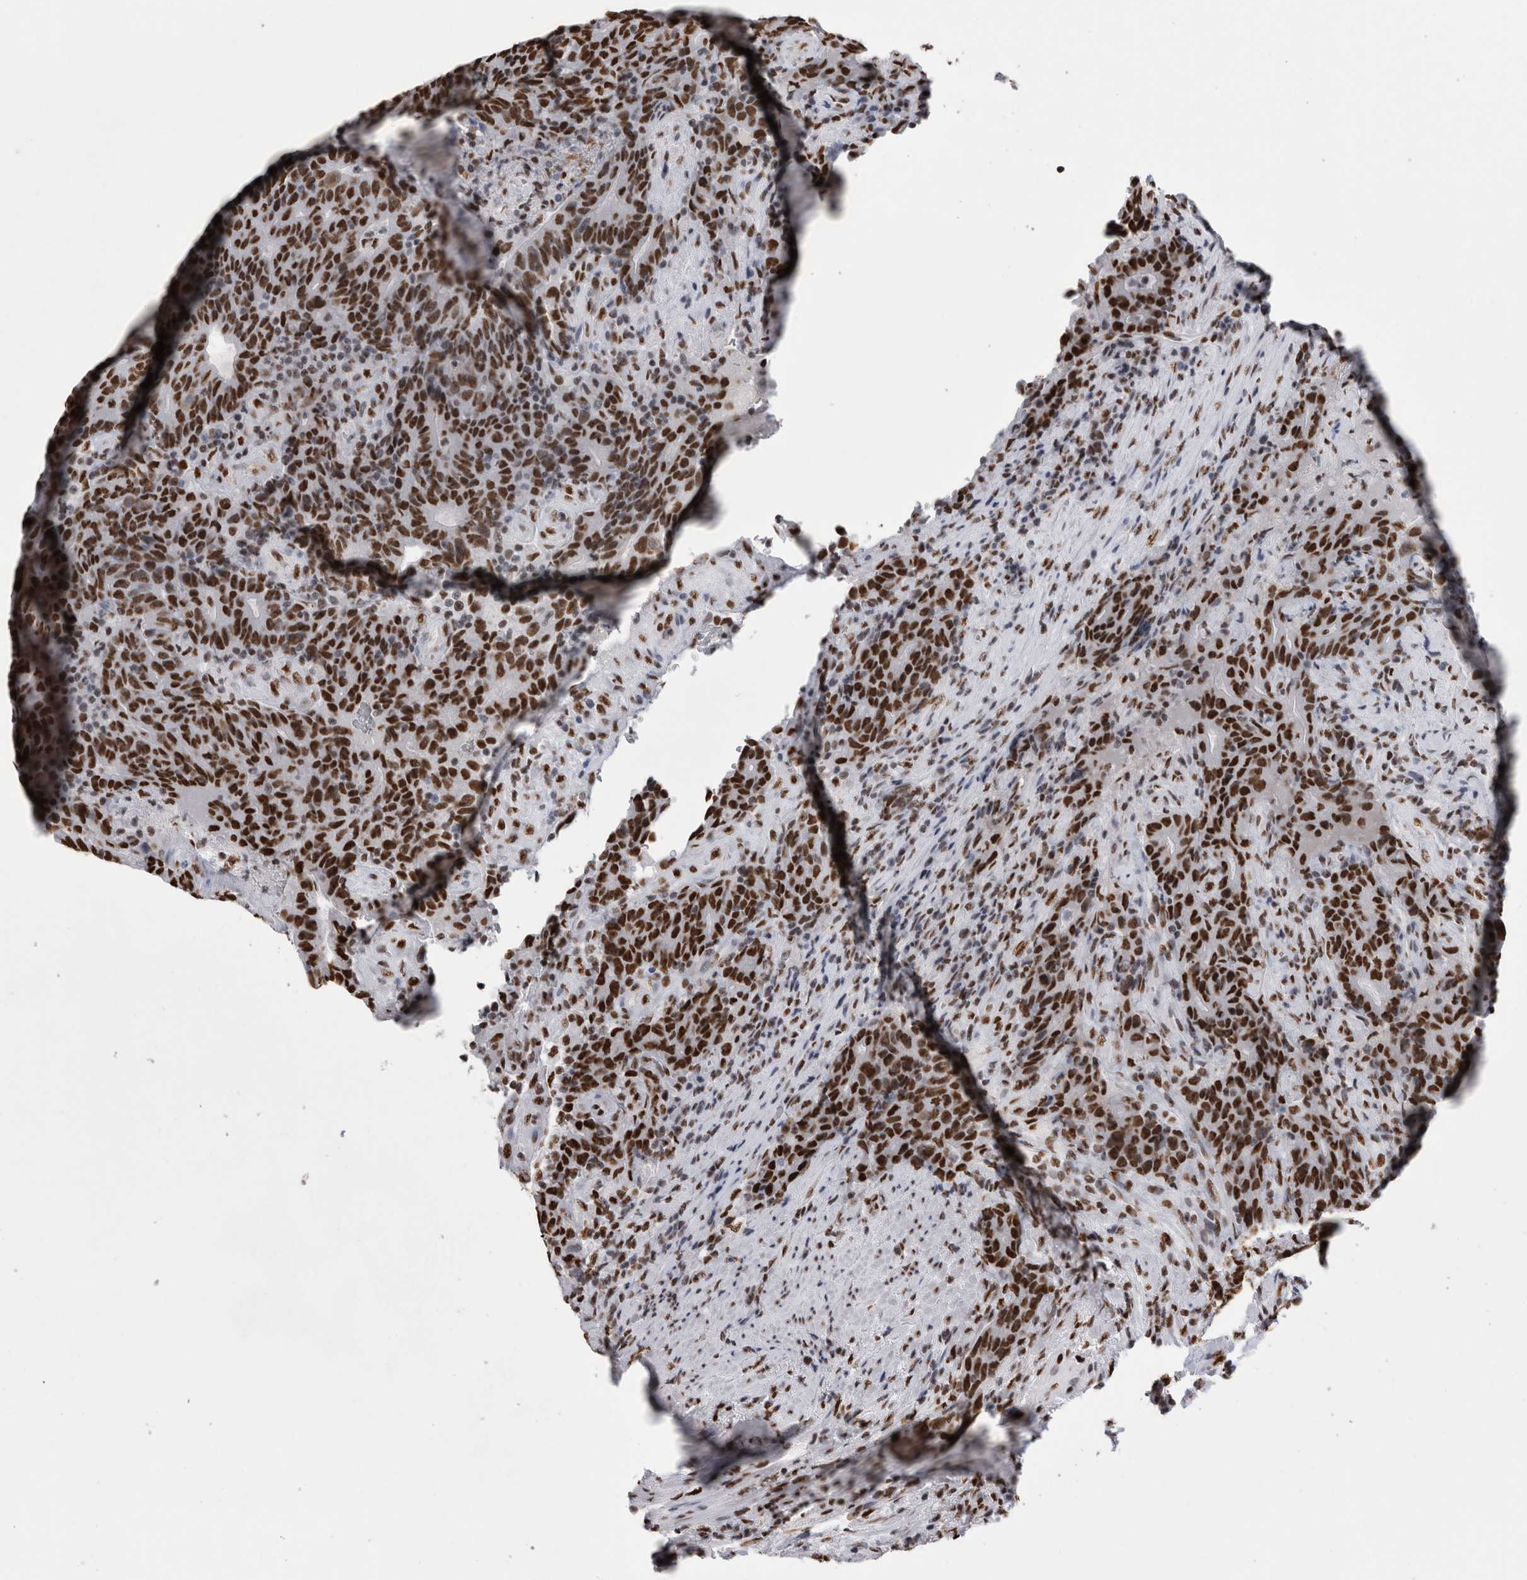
{"staining": {"intensity": "strong", "quantity": ">75%", "location": "nuclear"}, "tissue": "colorectal cancer", "cell_type": "Tumor cells", "image_type": "cancer", "snomed": [{"axis": "morphology", "description": "Normal tissue, NOS"}, {"axis": "morphology", "description": "Adenocarcinoma, NOS"}, {"axis": "topography", "description": "Colon"}], "caption": "Adenocarcinoma (colorectal) stained with a brown dye reveals strong nuclear positive positivity in about >75% of tumor cells.", "gene": "ALPK3", "patient": {"sex": "female", "age": 75}}